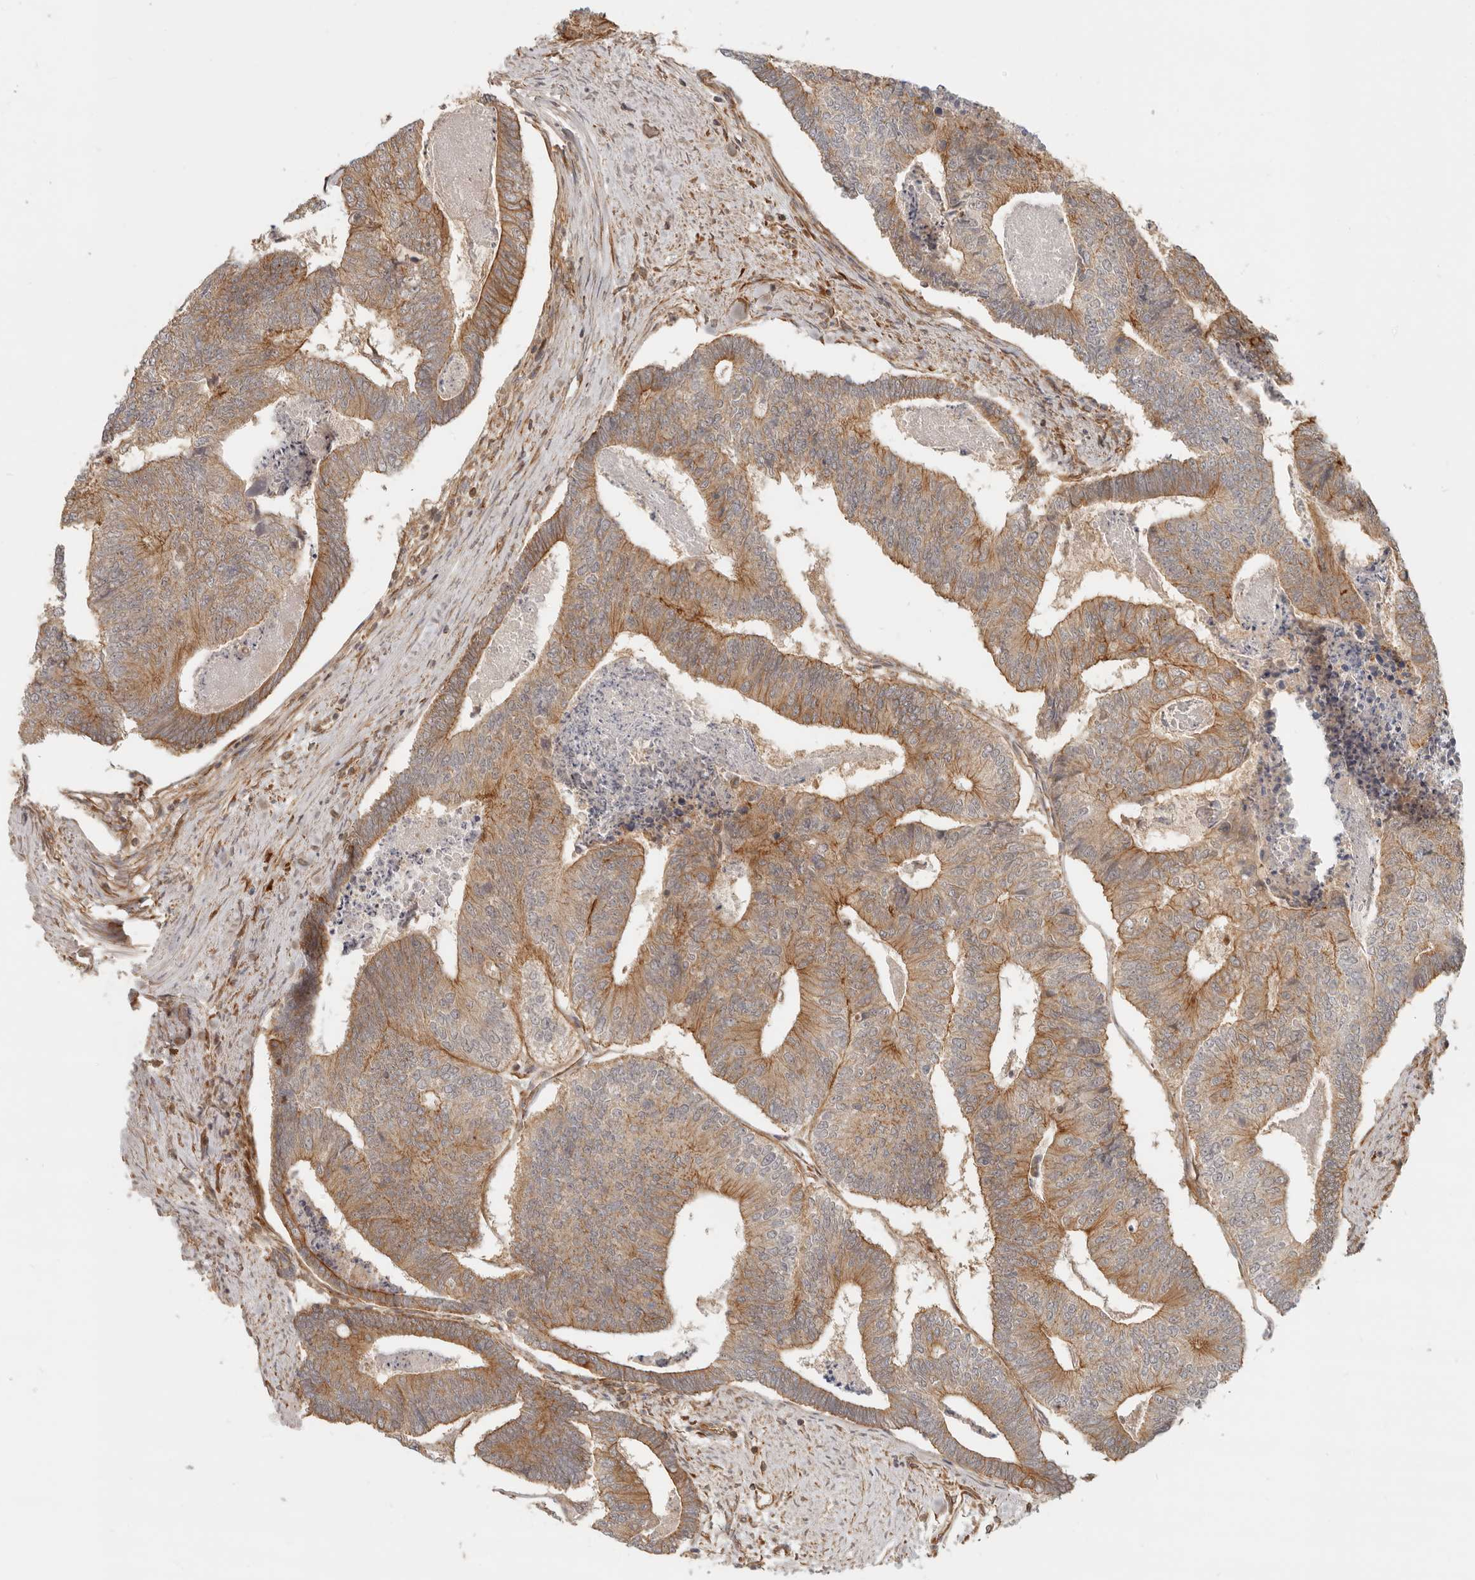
{"staining": {"intensity": "moderate", "quantity": ">75%", "location": "cytoplasmic/membranous"}, "tissue": "colorectal cancer", "cell_type": "Tumor cells", "image_type": "cancer", "snomed": [{"axis": "morphology", "description": "Adenocarcinoma, NOS"}, {"axis": "topography", "description": "Colon"}], "caption": "Immunohistochemistry image of human adenocarcinoma (colorectal) stained for a protein (brown), which shows medium levels of moderate cytoplasmic/membranous expression in approximately >75% of tumor cells.", "gene": "UFSP1", "patient": {"sex": "female", "age": 67}}